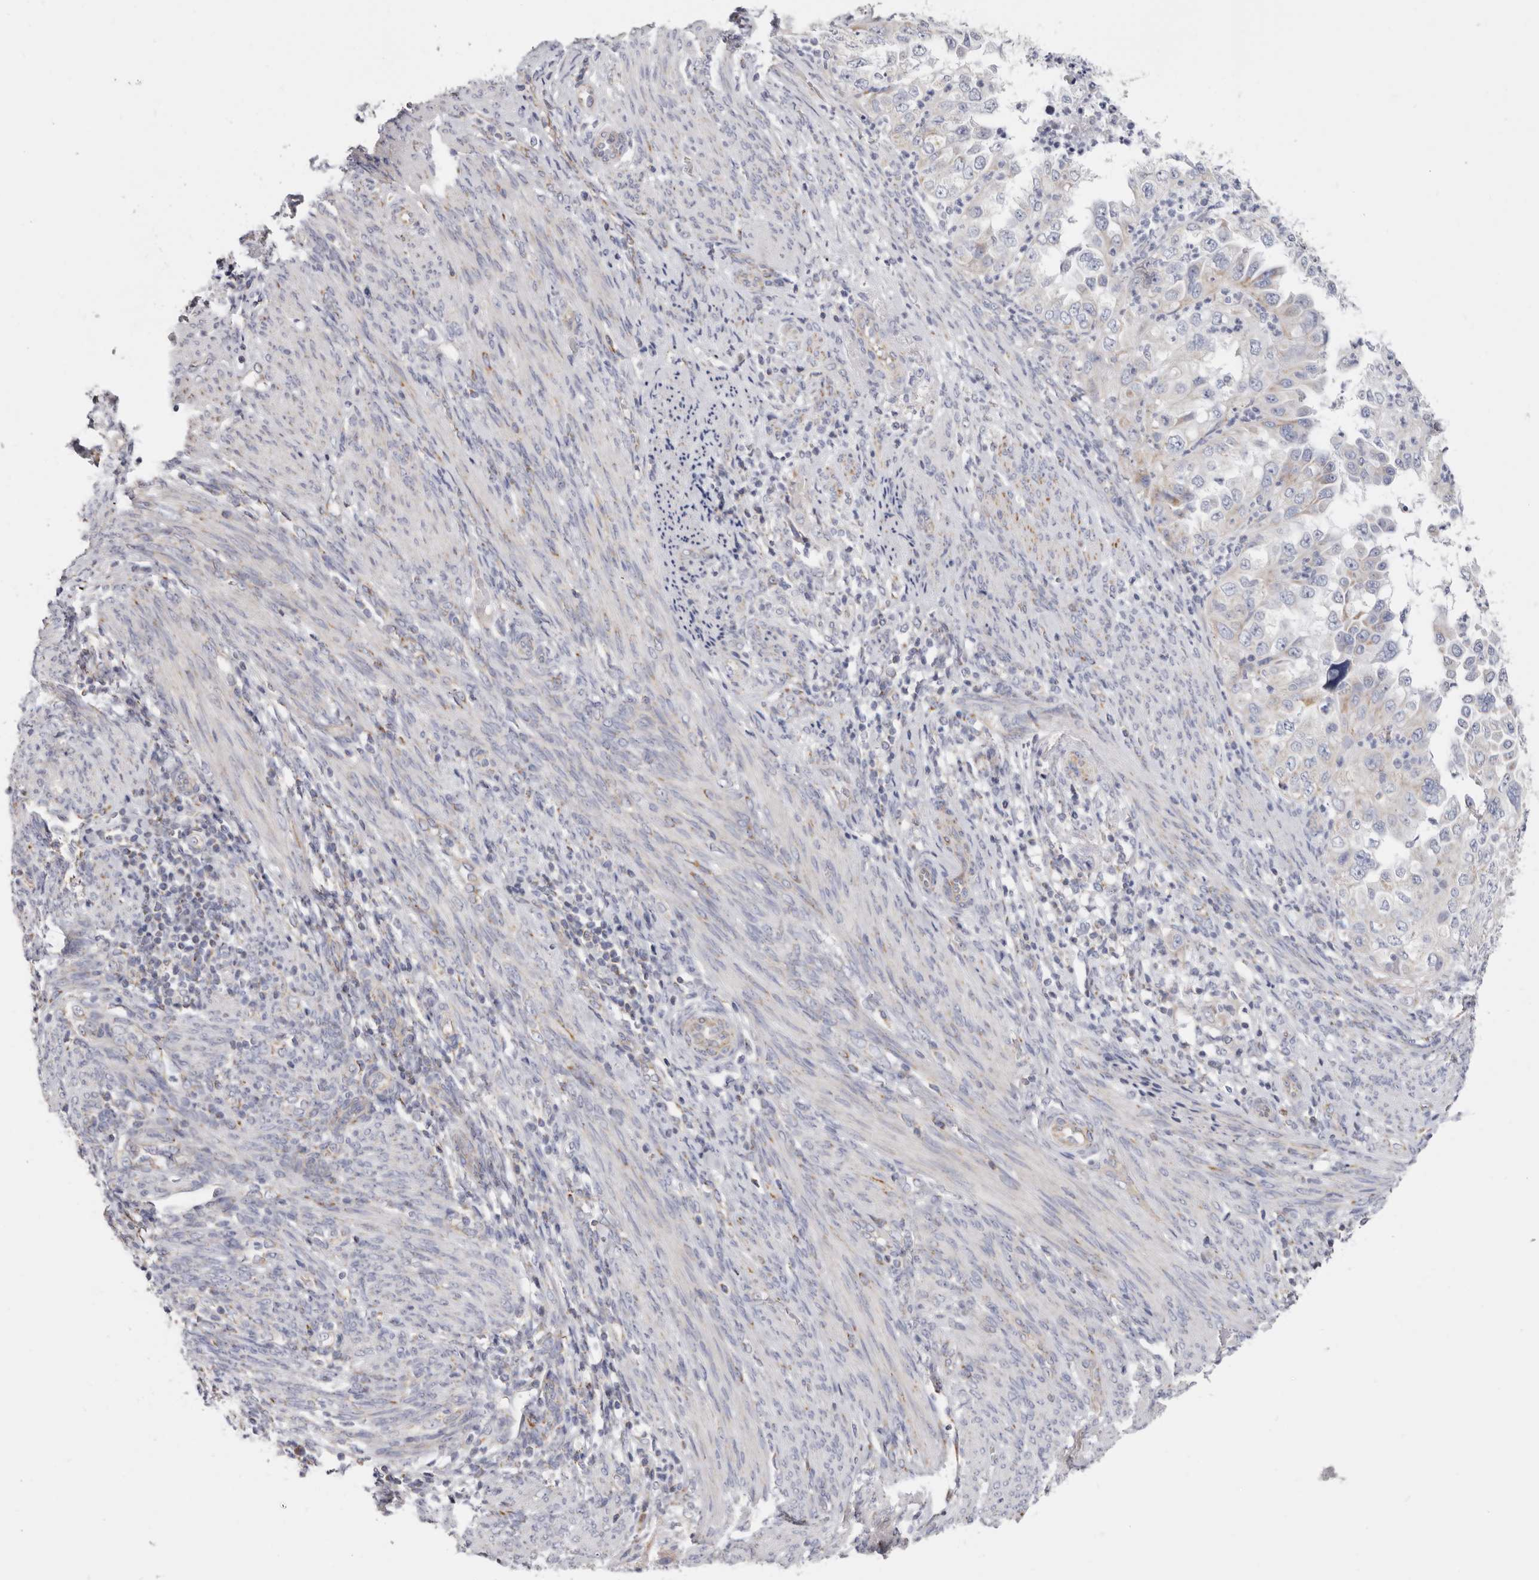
{"staining": {"intensity": "weak", "quantity": "25%-75%", "location": "cytoplasmic/membranous"}, "tissue": "endometrial cancer", "cell_type": "Tumor cells", "image_type": "cancer", "snomed": [{"axis": "morphology", "description": "Adenocarcinoma, NOS"}, {"axis": "topography", "description": "Endometrium"}], "caption": "DAB (3,3'-diaminobenzidine) immunohistochemical staining of endometrial cancer displays weak cytoplasmic/membranous protein expression in approximately 25%-75% of tumor cells.", "gene": "RSPO2", "patient": {"sex": "female", "age": 85}}